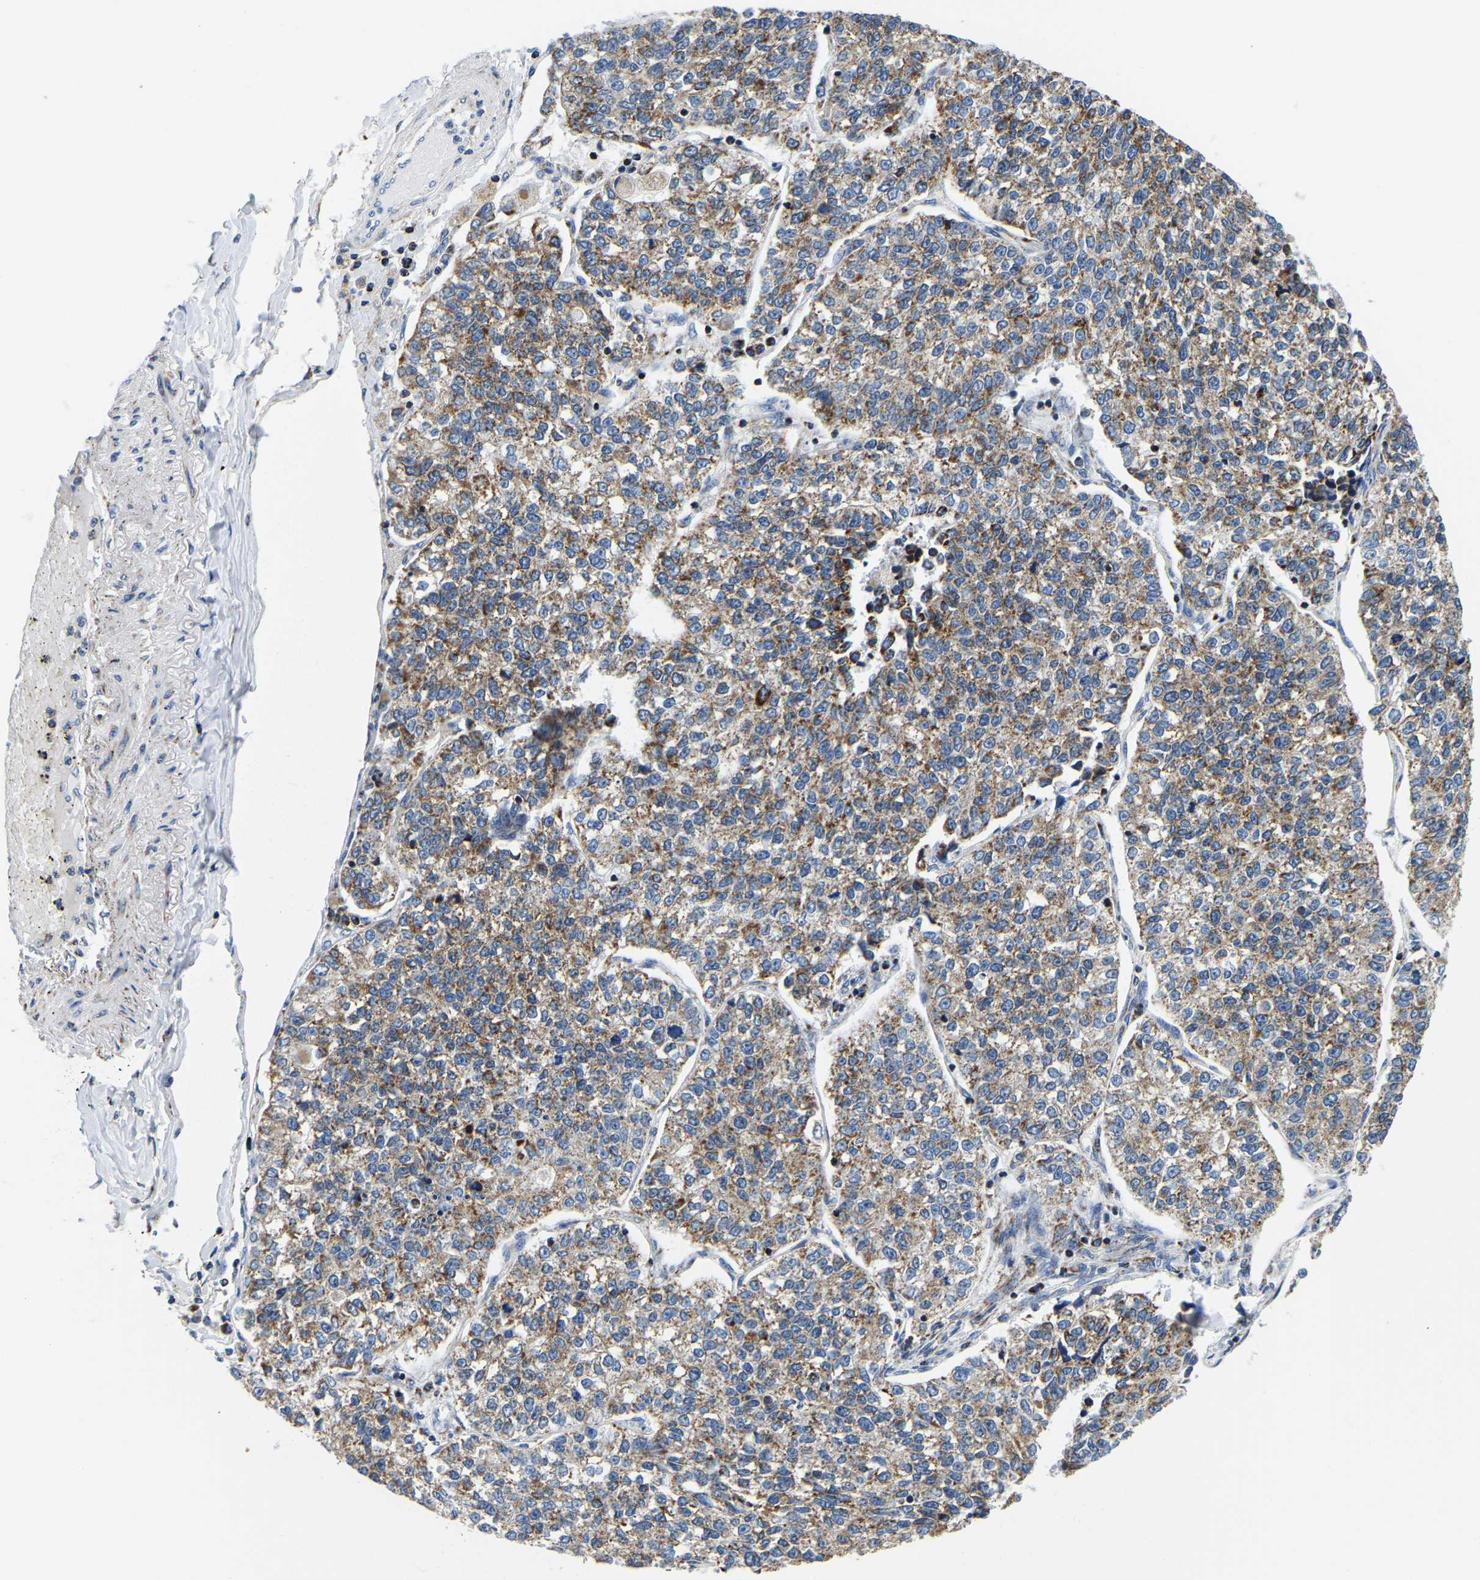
{"staining": {"intensity": "moderate", "quantity": ">75%", "location": "cytoplasmic/membranous"}, "tissue": "lung cancer", "cell_type": "Tumor cells", "image_type": "cancer", "snomed": [{"axis": "morphology", "description": "Adenocarcinoma, NOS"}, {"axis": "topography", "description": "Lung"}], "caption": "Moderate cytoplasmic/membranous protein positivity is seen in approximately >75% of tumor cells in lung cancer (adenocarcinoma). (DAB (3,3'-diaminobenzidine) = brown stain, brightfield microscopy at high magnification).", "gene": "SFXN1", "patient": {"sex": "male", "age": 49}}